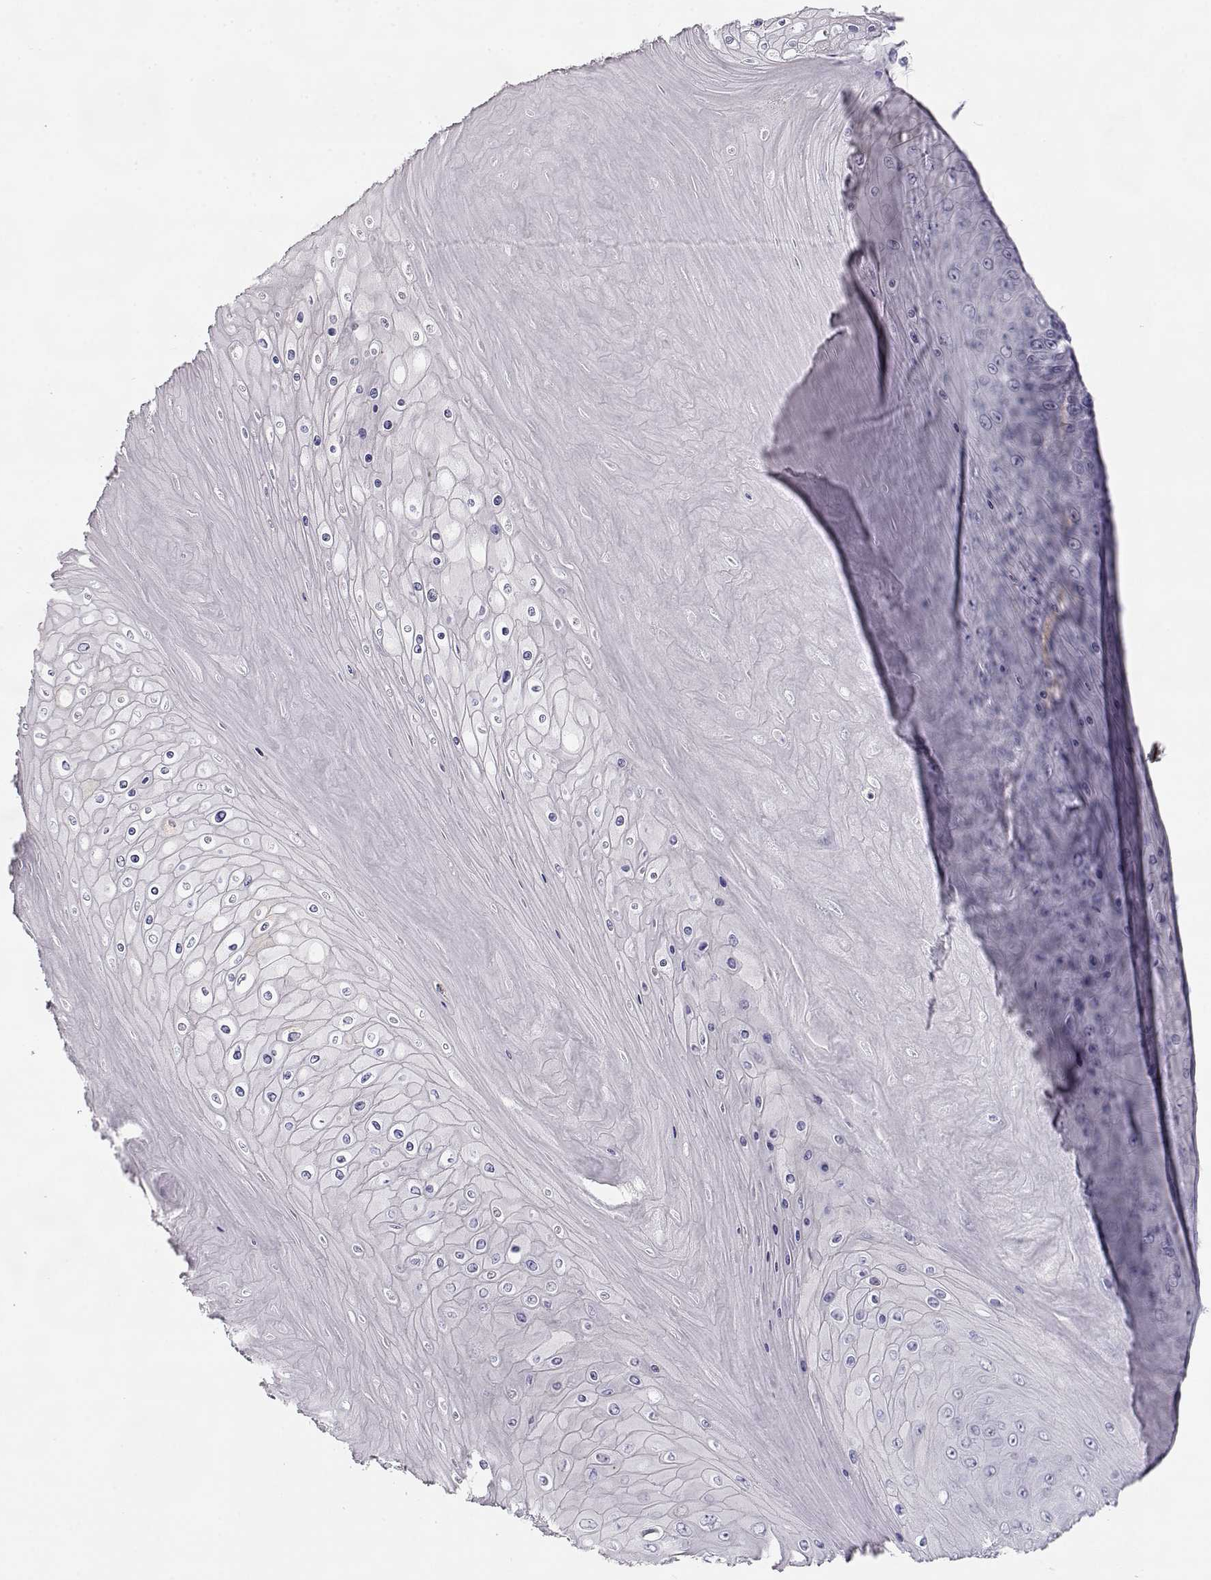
{"staining": {"intensity": "negative", "quantity": "none", "location": "none"}, "tissue": "skin cancer", "cell_type": "Tumor cells", "image_type": "cancer", "snomed": [{"axis": "morphology", "description": "Squamous cell carcinoma, NOS"}, {"axis": "topography", "description": "Skin"}], "caption": "Tumor cells show no significant protein expression in squamous cell carcinoma (skin).", "gene": "SLCO6A1", "patient": {"sex": "male", "age": 62}}